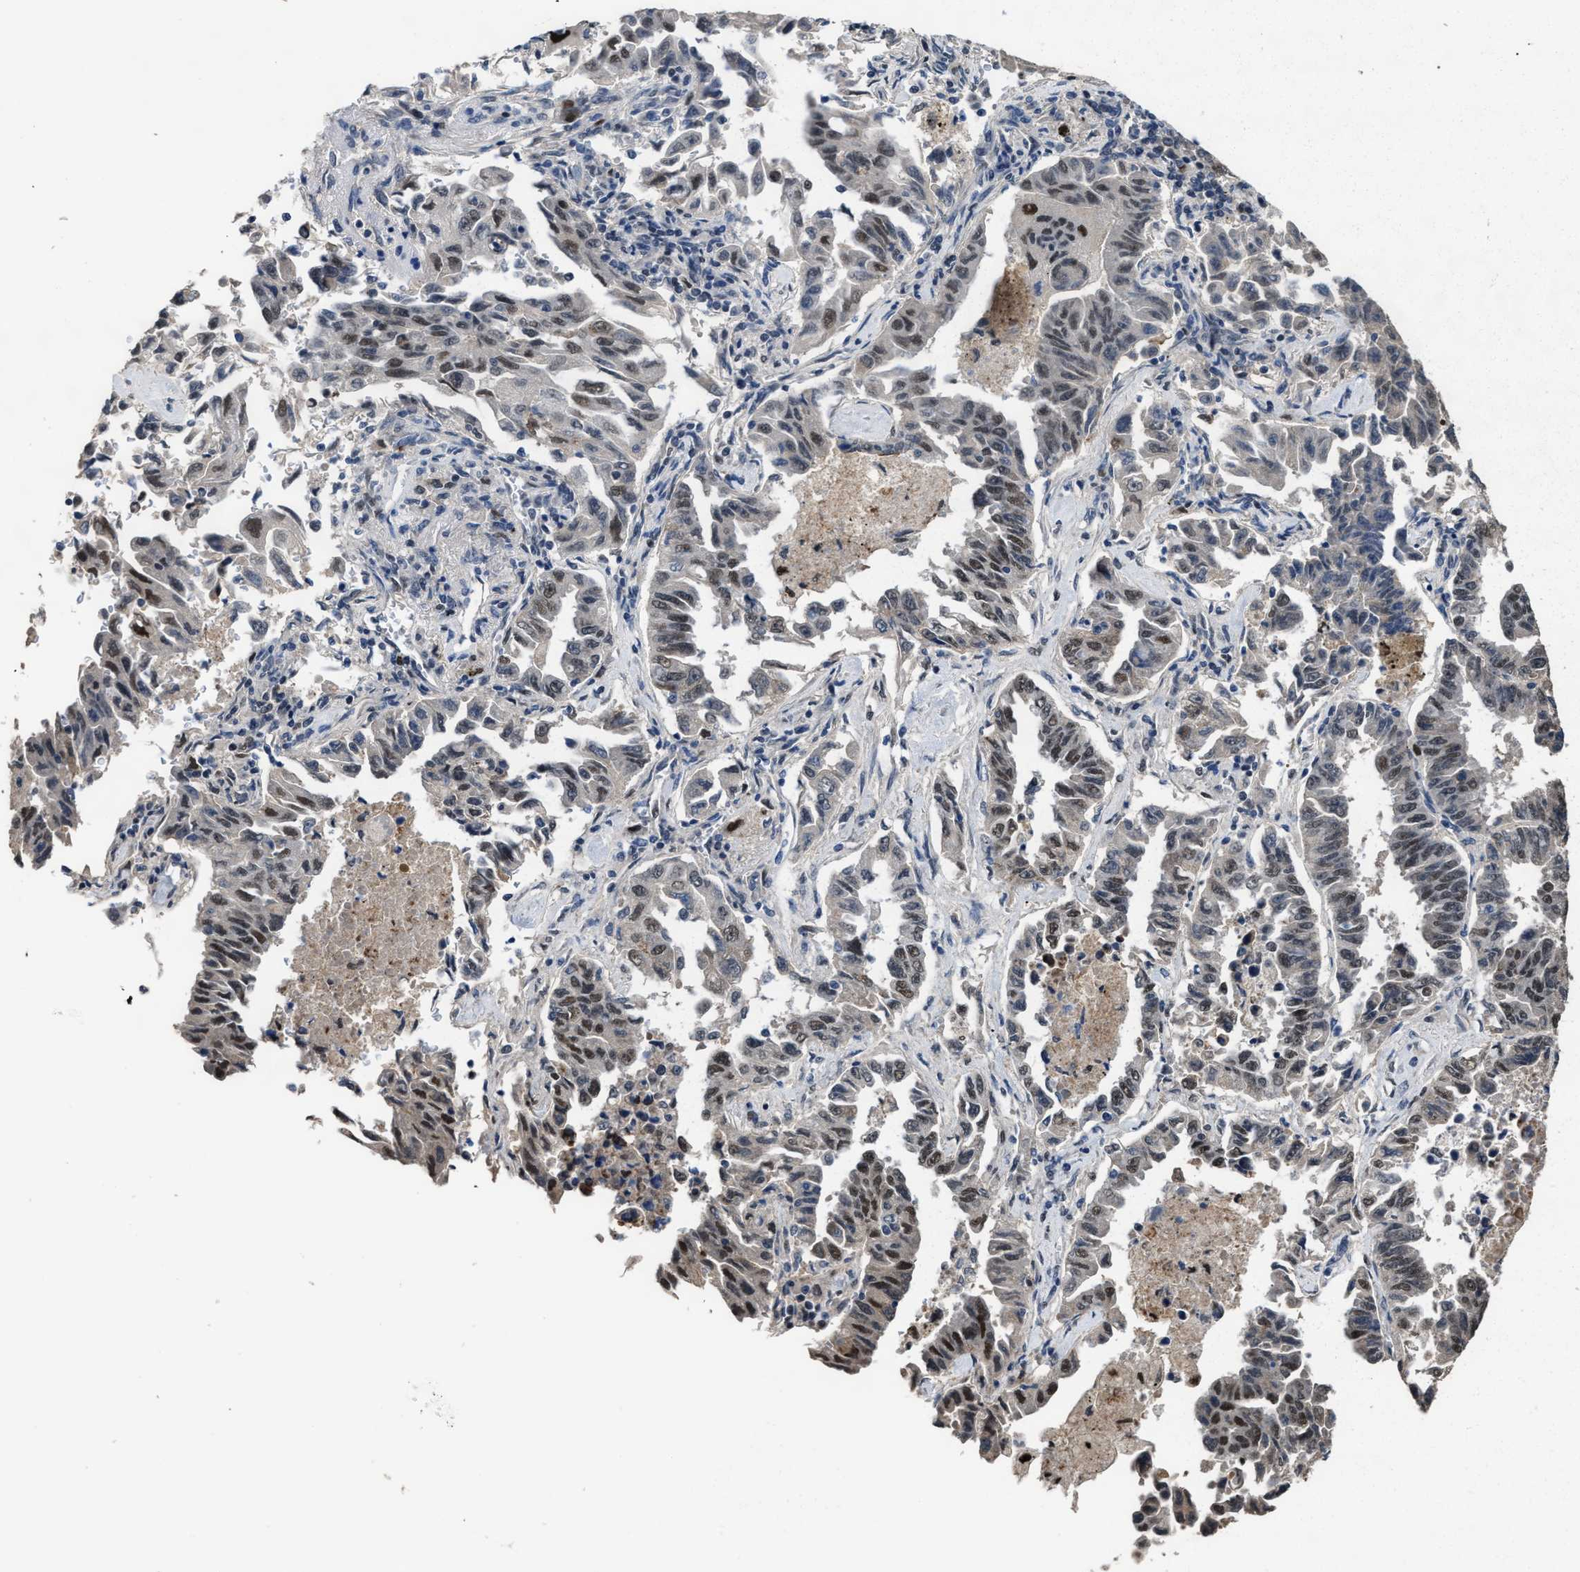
{"staining": {"intensity": "moderate", "quantity": "25%-75%", "location": "nuclear"}, "tissue": "lung cancer", "cell_type": "Tumor cells", "image_type": "cancer", "snomed": [{"axis": "morphology", "description": "Adenocarcinoma, NOS"}, {"axis": "topography", "description": "Lung"}], "caption": "Immunohistochemical staining of adenocarcinoma (lung) reveals medium levels of moderate nuclear staining in approximately 25%-75% of tumor cells.", "gene": "ZNF20", "patient": {"sex": "female", "age": 51}}